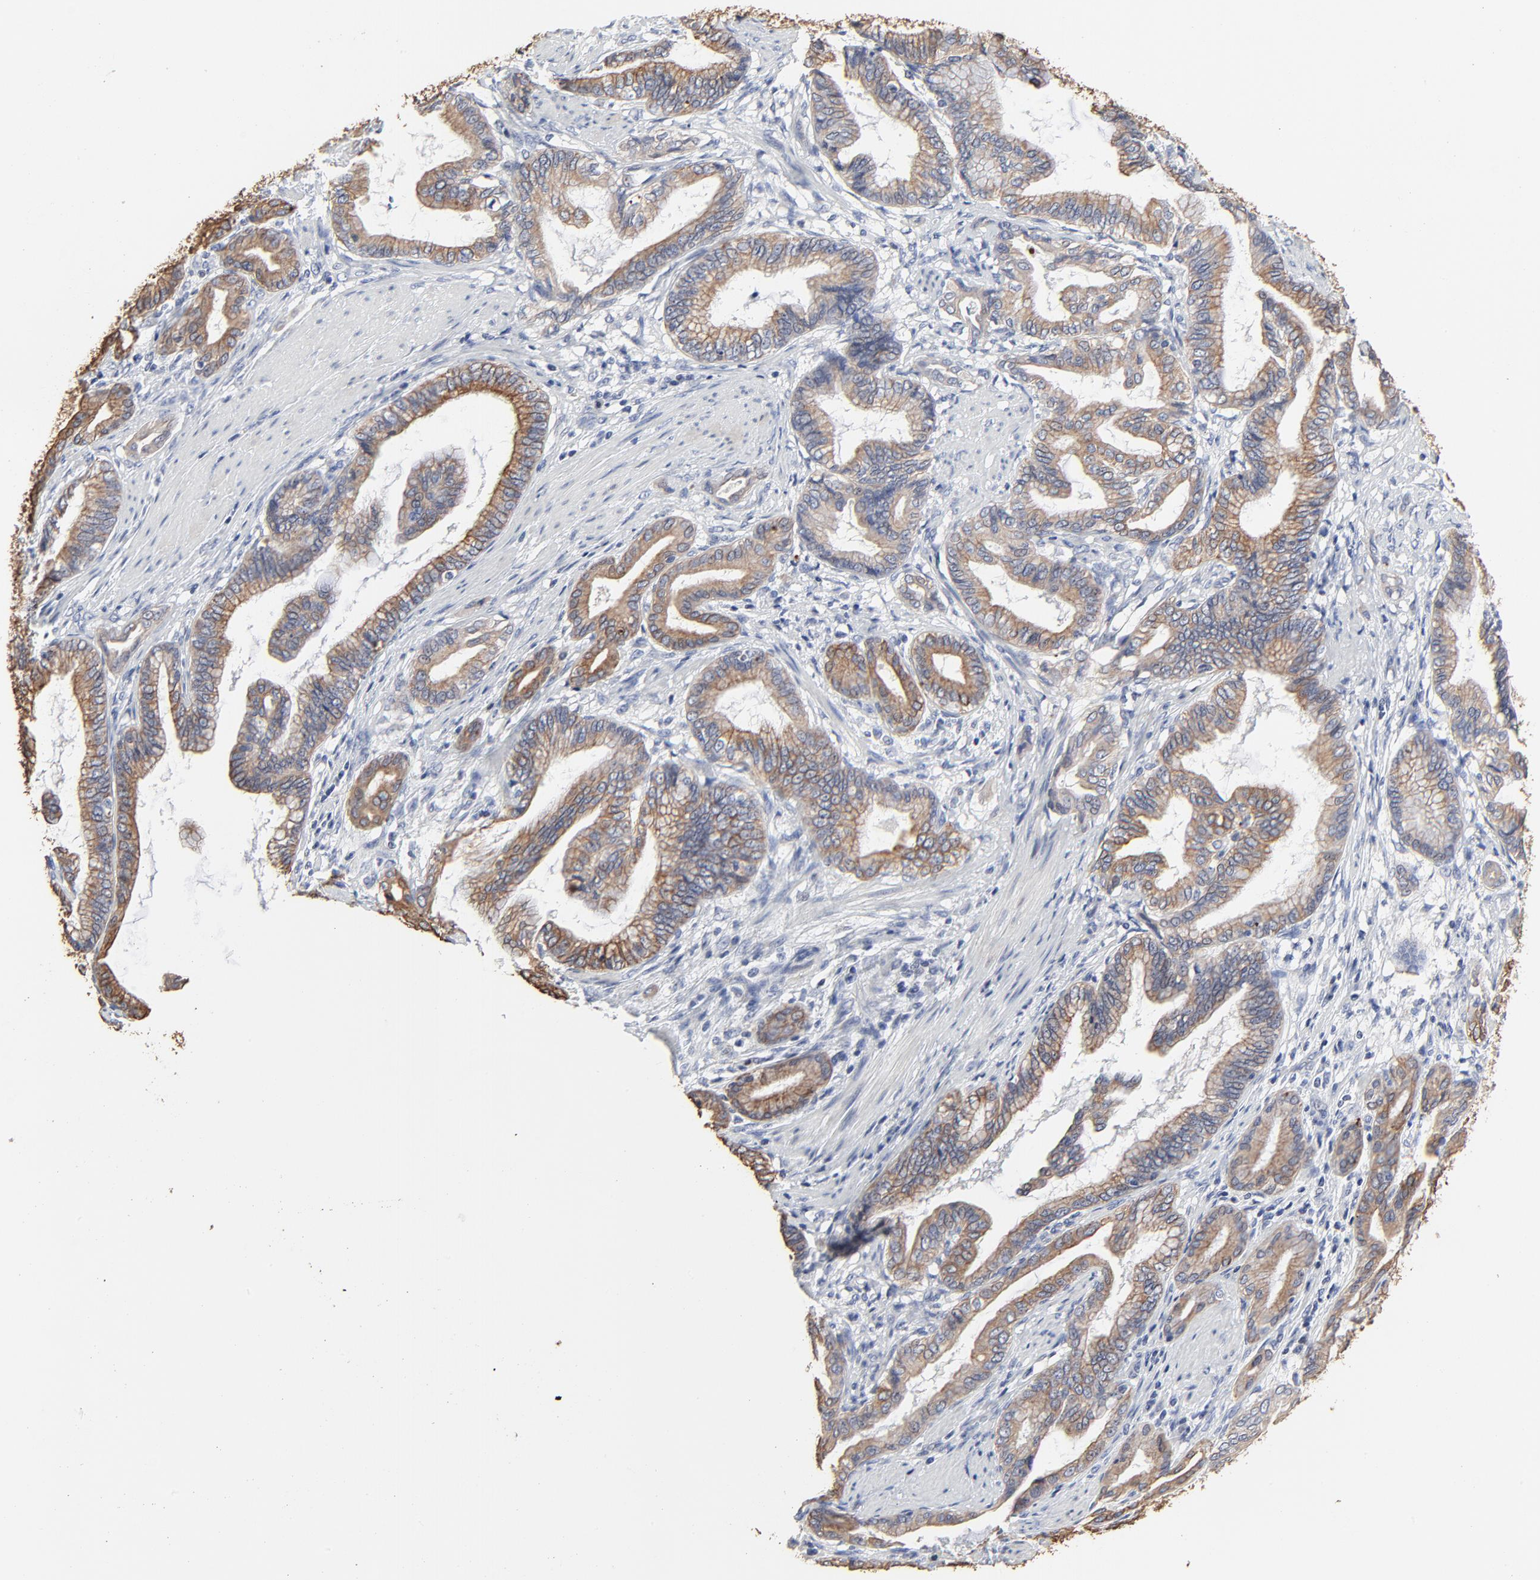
{"staining": {"intensity": "moderate", "quantity": ">75%", "location": "cytoplasmic/membranous"}, "tissue": "pancreatic cancer", "cell_type": "Tumor cells", "image_type": "cancer", "snomed": [{"axis": "morphology", "description": "Adenocarcinoma, NOS"}, {"axis": "topography", "description": "Pancreas"}], "caption": "An immunohistochemistry histopathology image of tumor tissue is shown. Protein staining in brown labels moderate cytoplasmic/membranous positivity in adenocarcinoma (pancreatic) within tumor cells. (Stains: DAB (3,3'-diaminobenzidine) in brown, nuclei in blue, Microscopy: brightfield microscopy at high magnification).", "gene": "LNX1", "patient": {"sex": "female", "age": 64}}